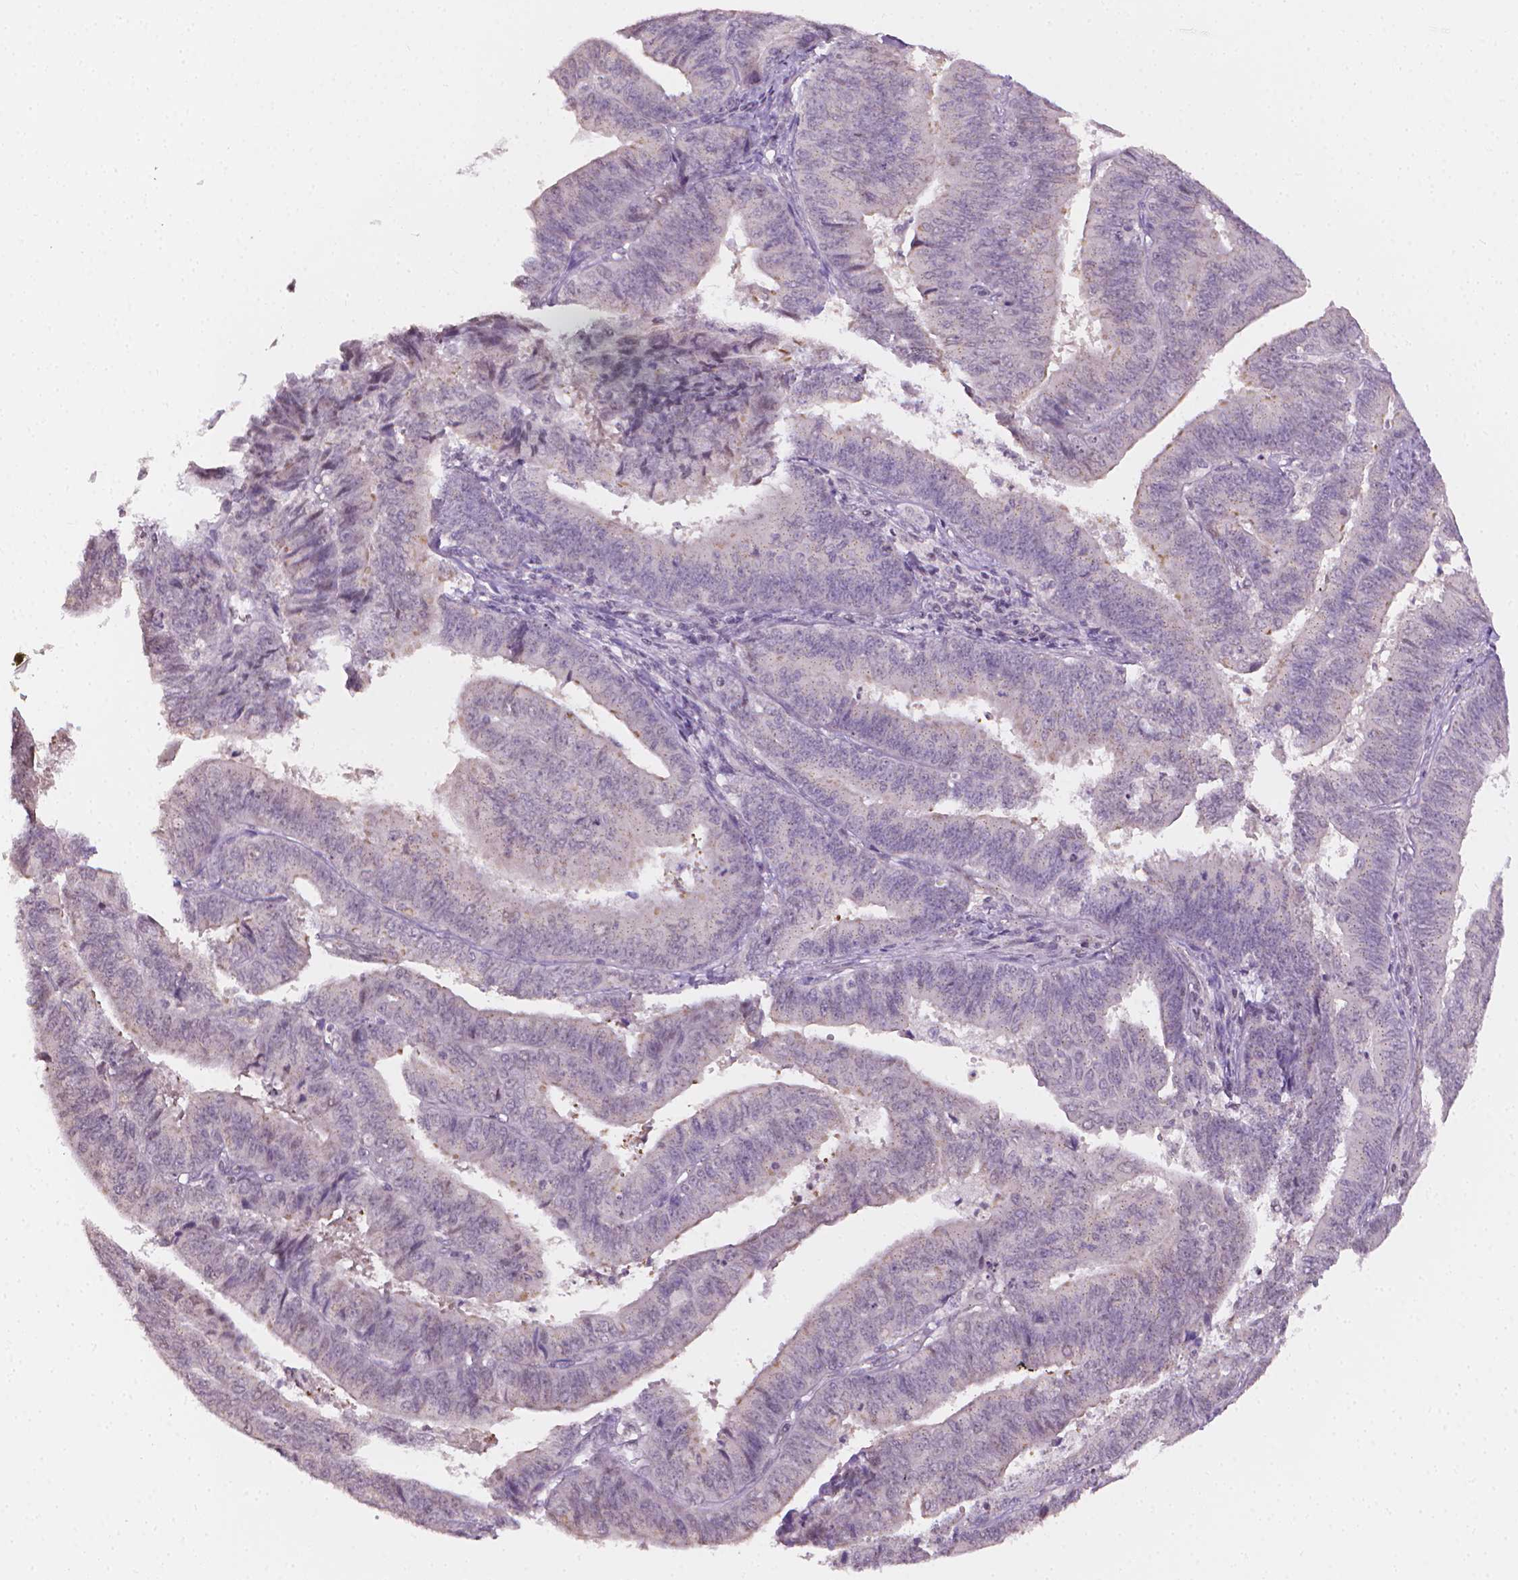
{"staining": {"intensity": "negative", "quantity": "none", "location": "none"}, "tissue": "endometrial cancer", "cell_type": "Tumor cells", "image_type": "cancer", "snomed": [{"axis": "morphology", "description": "Adenocarcinoma, NOS"}, {"axis": "topography", "description": "Endometrium"}], "caption": "Immunohistochemical staining of human endometrial cancer (adenocarcinoma) reveals no significant staining in tumor cells.", "gene": "NCAN", "patient": {"sex": "female", "age": 73}}